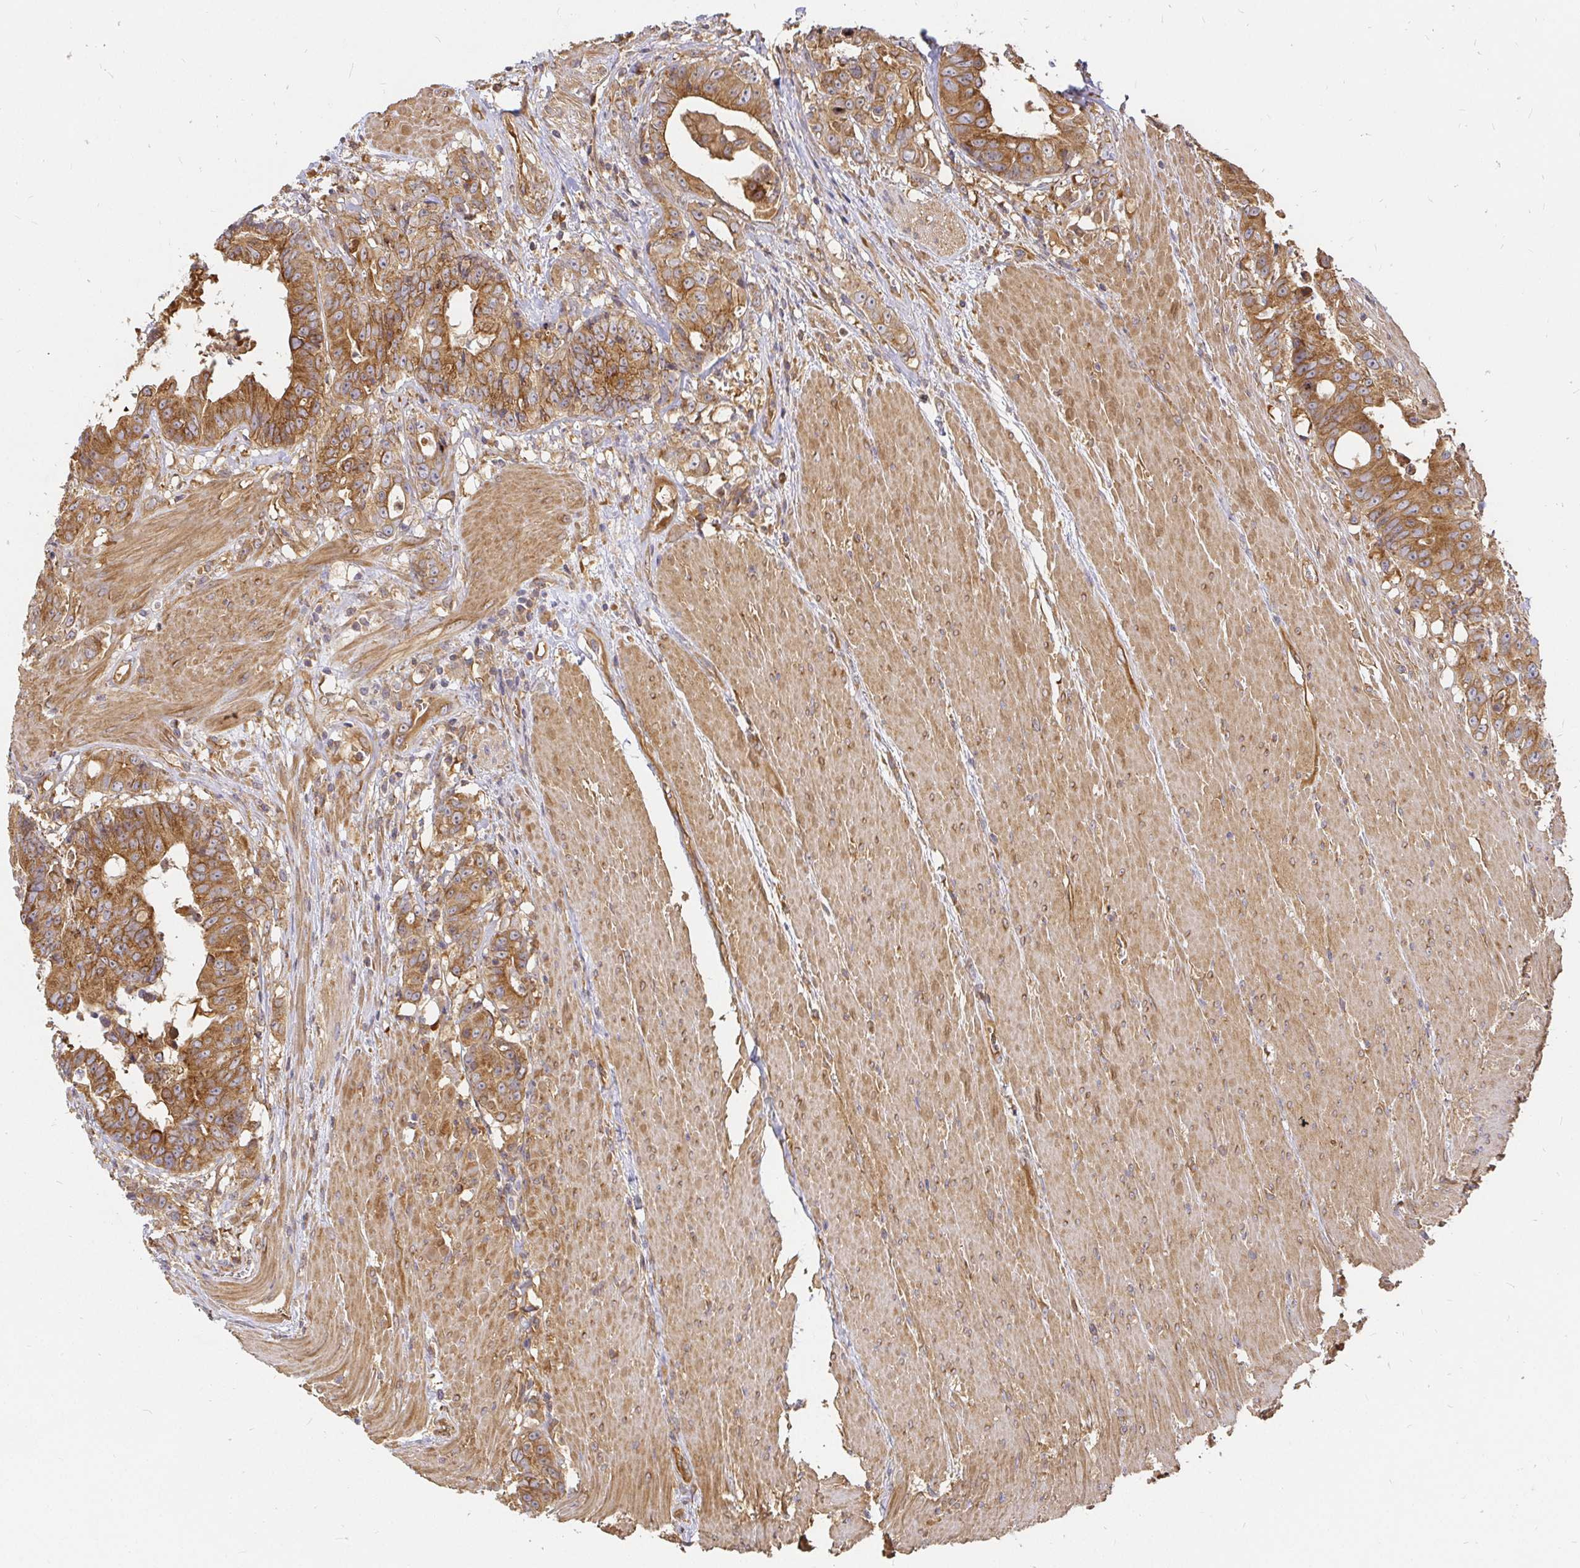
{"staining": {"intensity": "moderate", "quantity": ">75%", "location": "cytoplasmic/membranous"}, "tissue": "colorectal cancer", "cell_type": "Tumor cells", "image_type": "cancer", "snomed": [{"axis": "morphology", "description": "Adenocarcinoma, NOS"}, {"axis": "topography", "description": "Rectum"}], "caption": "This is a histology image of immunohistochemistry staining of colorectal cancer, which shows moderate expression in the cytoplasmic/membranous of tumor cells.", "gene": "KIF5B", "patient": {"sex": "female", "age": 62}}